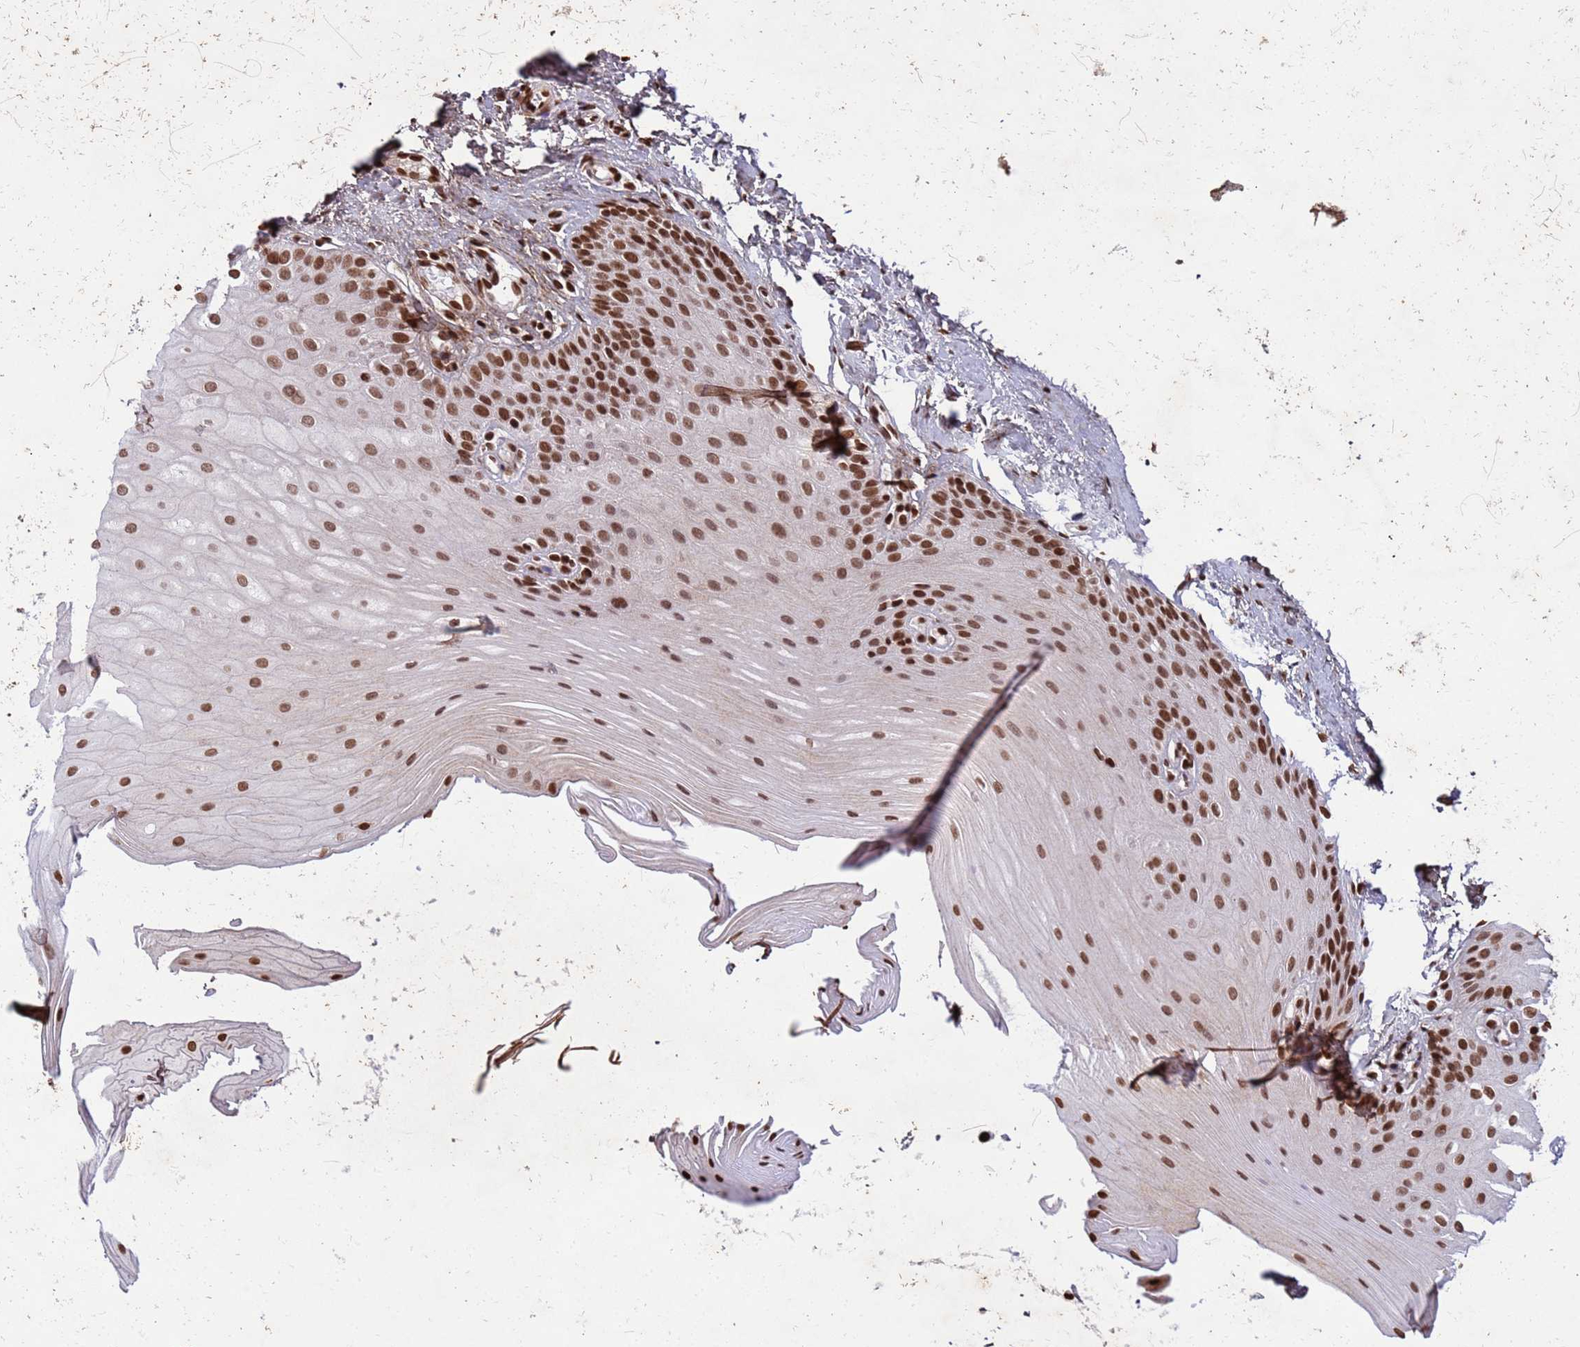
{"staining": {"intensity": "moderate", "quantity": ">75%", "location": "nuclear"}, "tissue": "oral mucosa", "cell_type": "Squamous epithelial cells", "image_type": "normal", "snomed": [{"axis": "morphology", "description": "Normal tissue, NOS"}, {"axis": "topography", "description": "Oral tissue"}], "caption": "Oral mucosa stained with immunohistochemistry displays moderate nuclear positivity in approximately >75% of squamous epithelial cells.", "gene": "H3", "patient": {"sex": "female", "age": 67}}